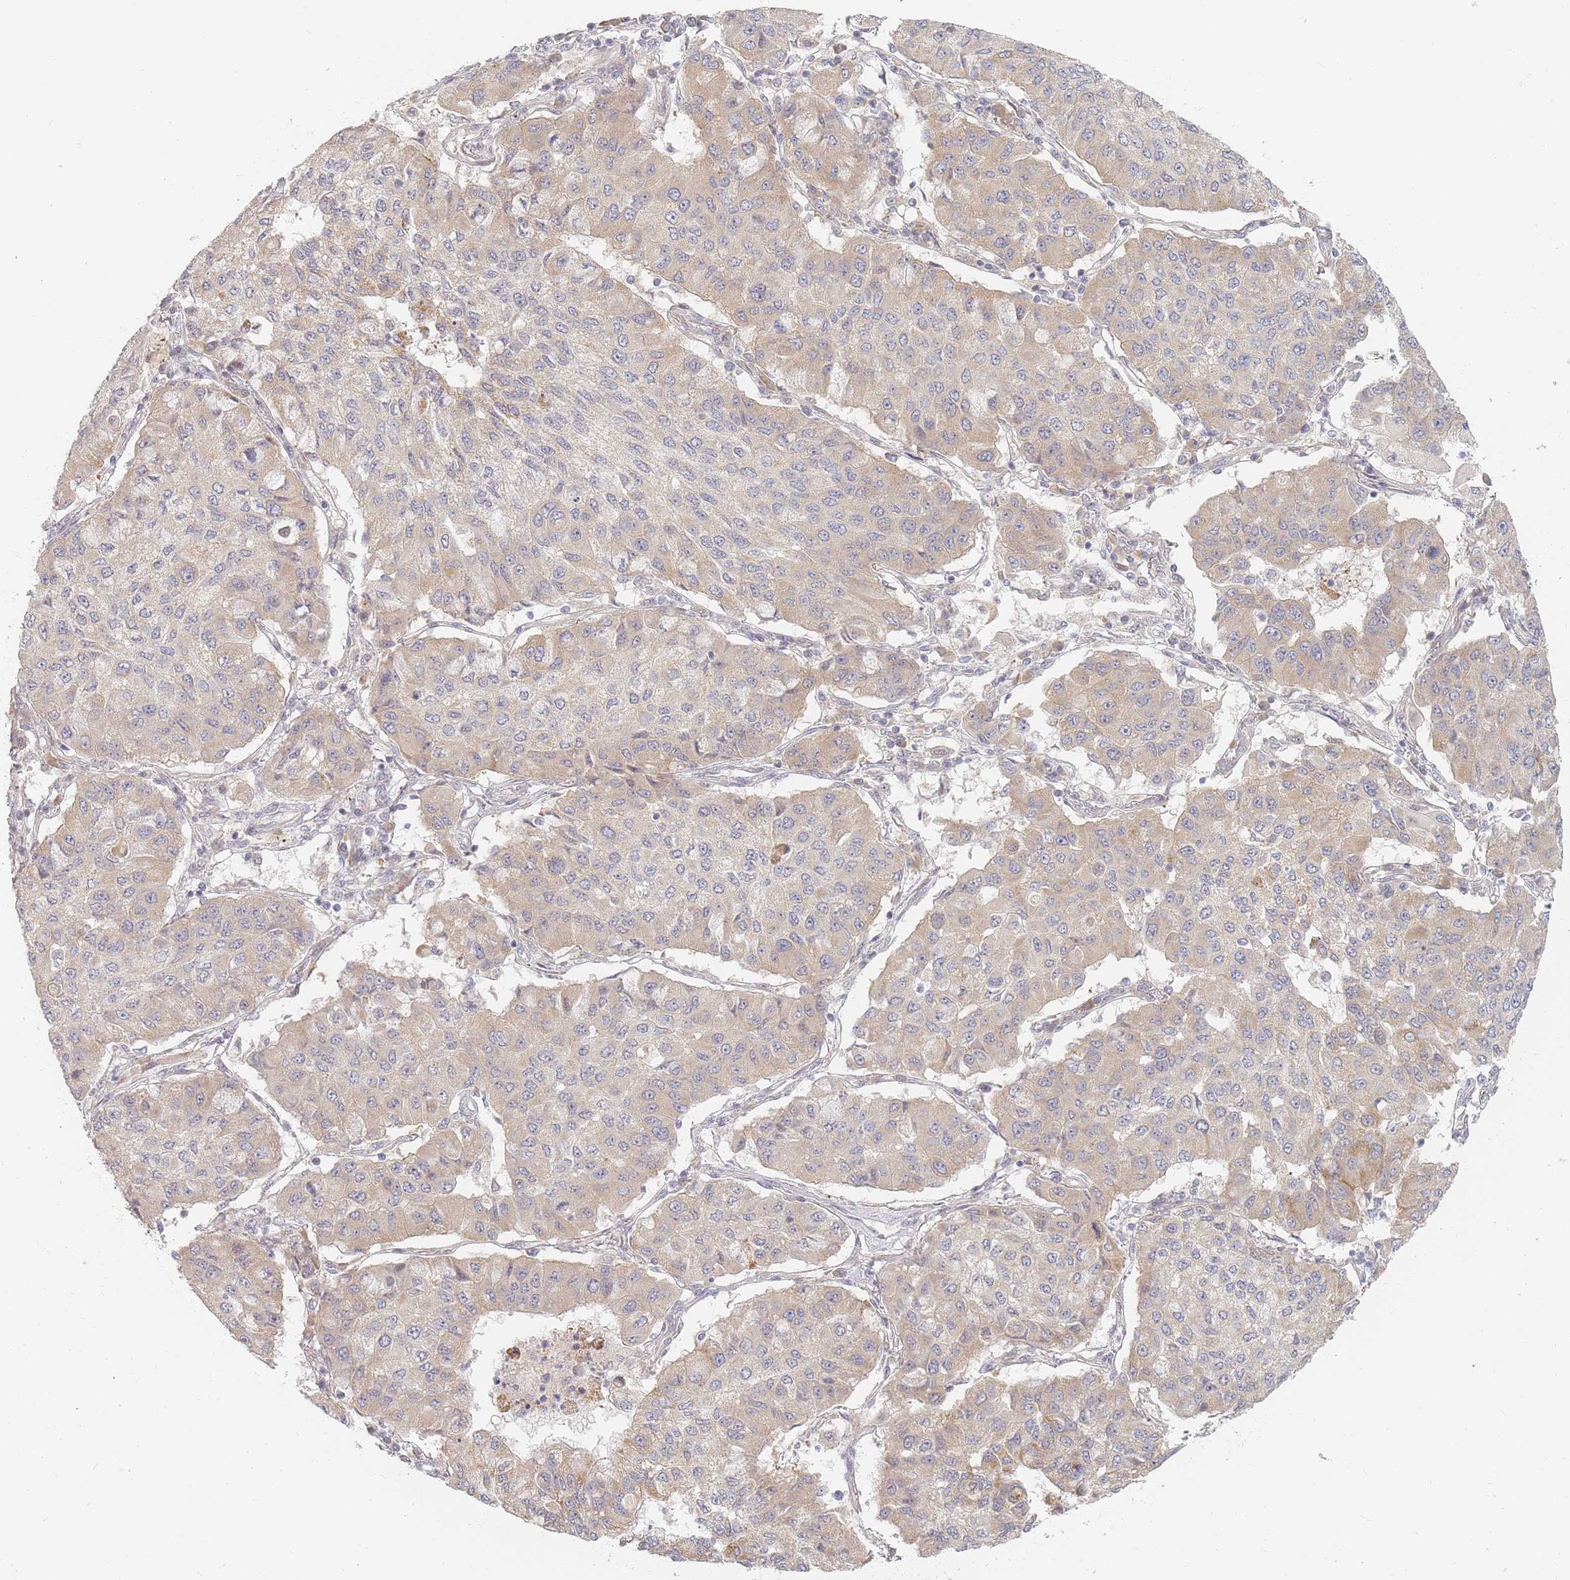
{"staining": {"intensity": "weak", "quantity": ">75%", "location": "cytoplasmic/membranous"}, "tissue": "lung cancer", "cell_type": "Tumor cells", "image_type": "cancer", "snomed": [{"axis": "morphology", "description": "Squamous cell carcinoma, NOS"}, {"axis": "topography", "description": "Lung"}], "caption": "IHC image of lung cancer (squamous cell carcinoma) stained for a protein (brown), which exhibits low levels of weak cytoplasmic/membranous staining in approximately >75% of tumor cells.", "gene": "ZKSCAN7", "patient": {"sex": "male", "age": 74}}